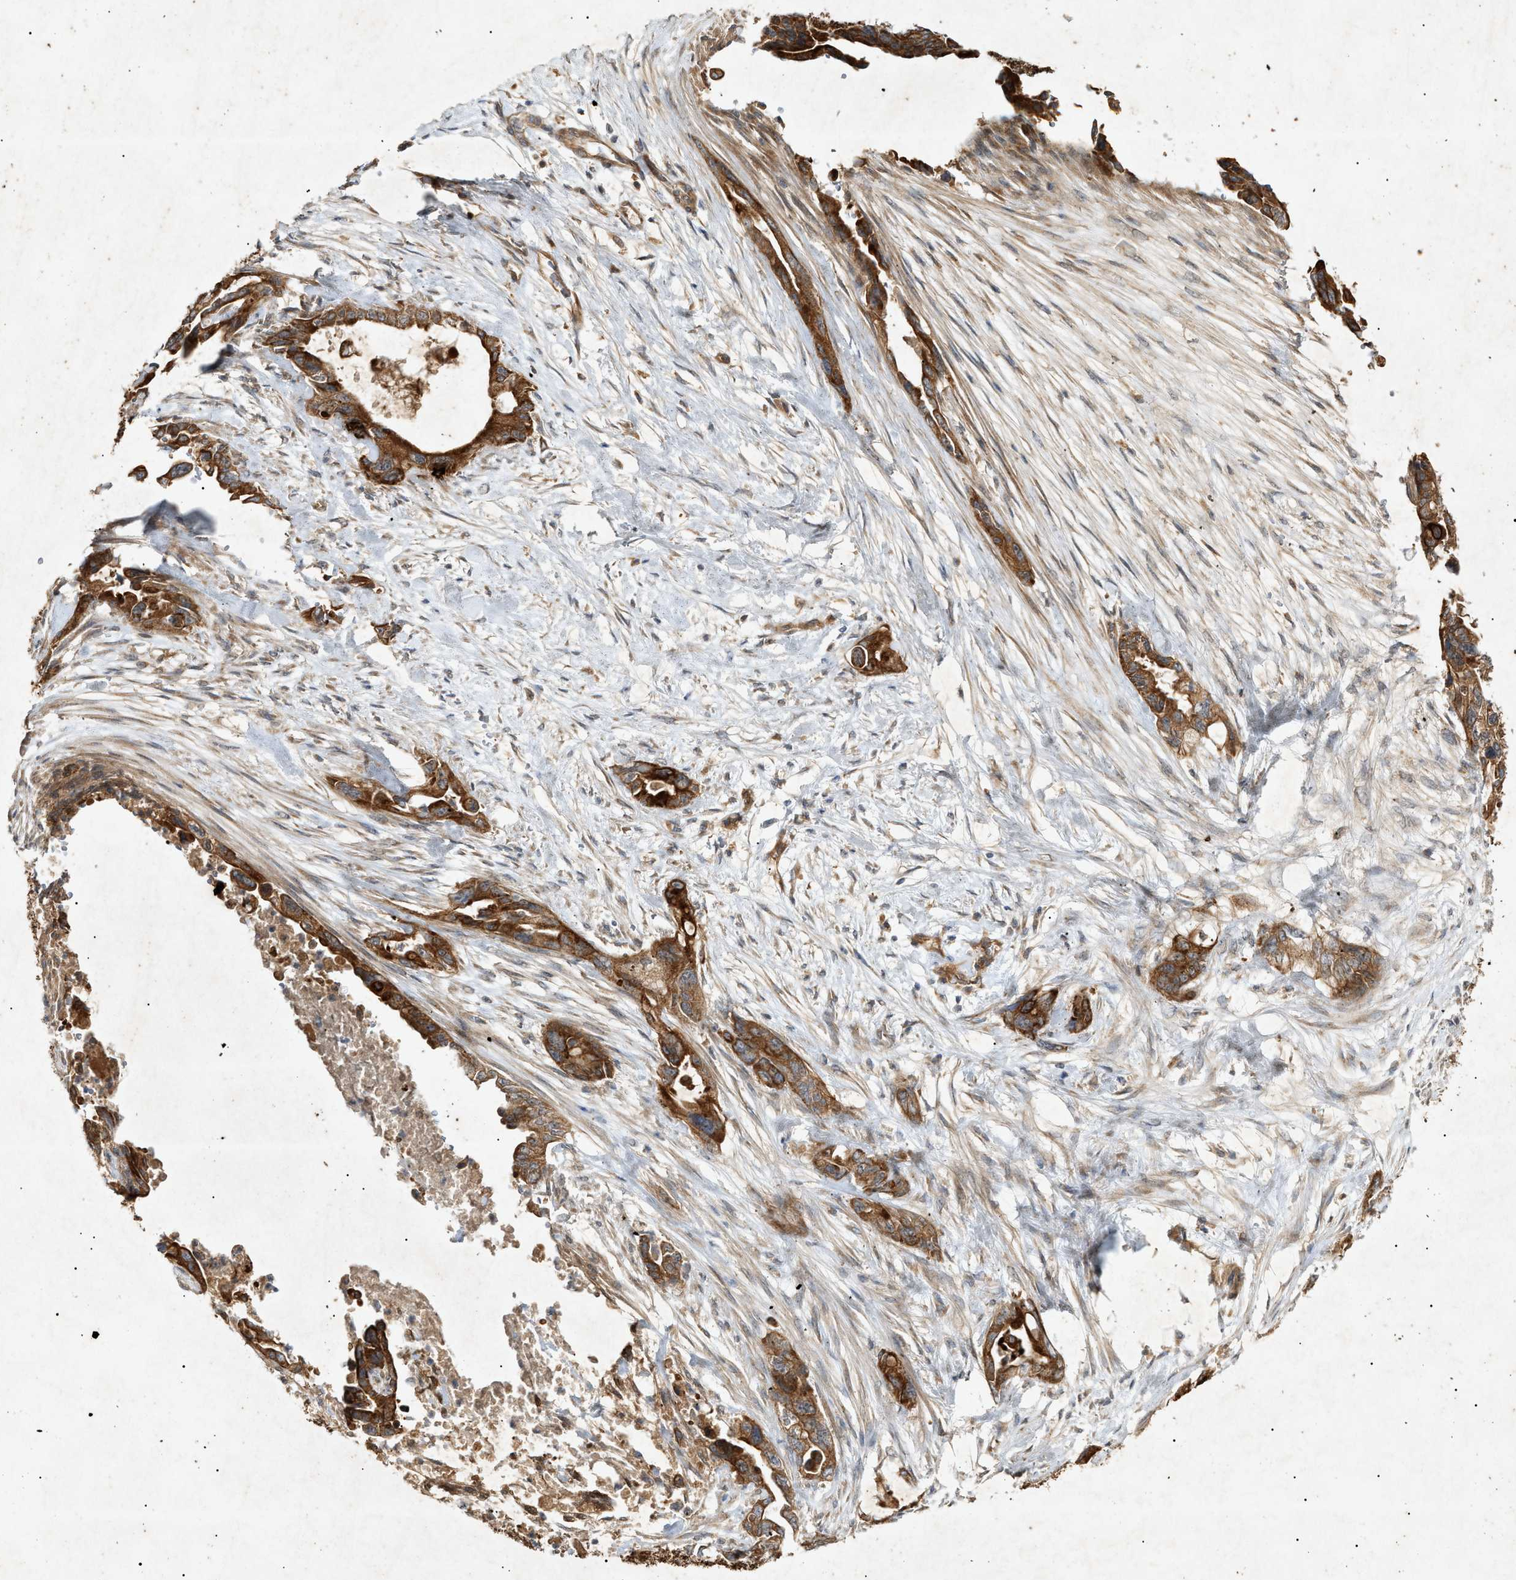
{"staining": {"intensity": "strong", "quantity": ">75%", "location": "cytoplasmic/membranous"}, "tissue": "pancreatic cancer", "cell_type": "Tumor cells", "image_type": "cancer", "snomed": [{"axis": "morphology", "description": "Adenocarcinoma, NOS"}, {"axis": "topography", "description": "Pancreas"}], "caption": "Strong cytoplasmic/membranous protein staining is present in about >75% of tumor cells in pancreatic cancer. (DAB (3,3'-diaminobenzidine) = brown stain, brightfield microscopy at high magnification).", "gene": "MTCH1", "patient": {"sex": "male", "age": 70}}